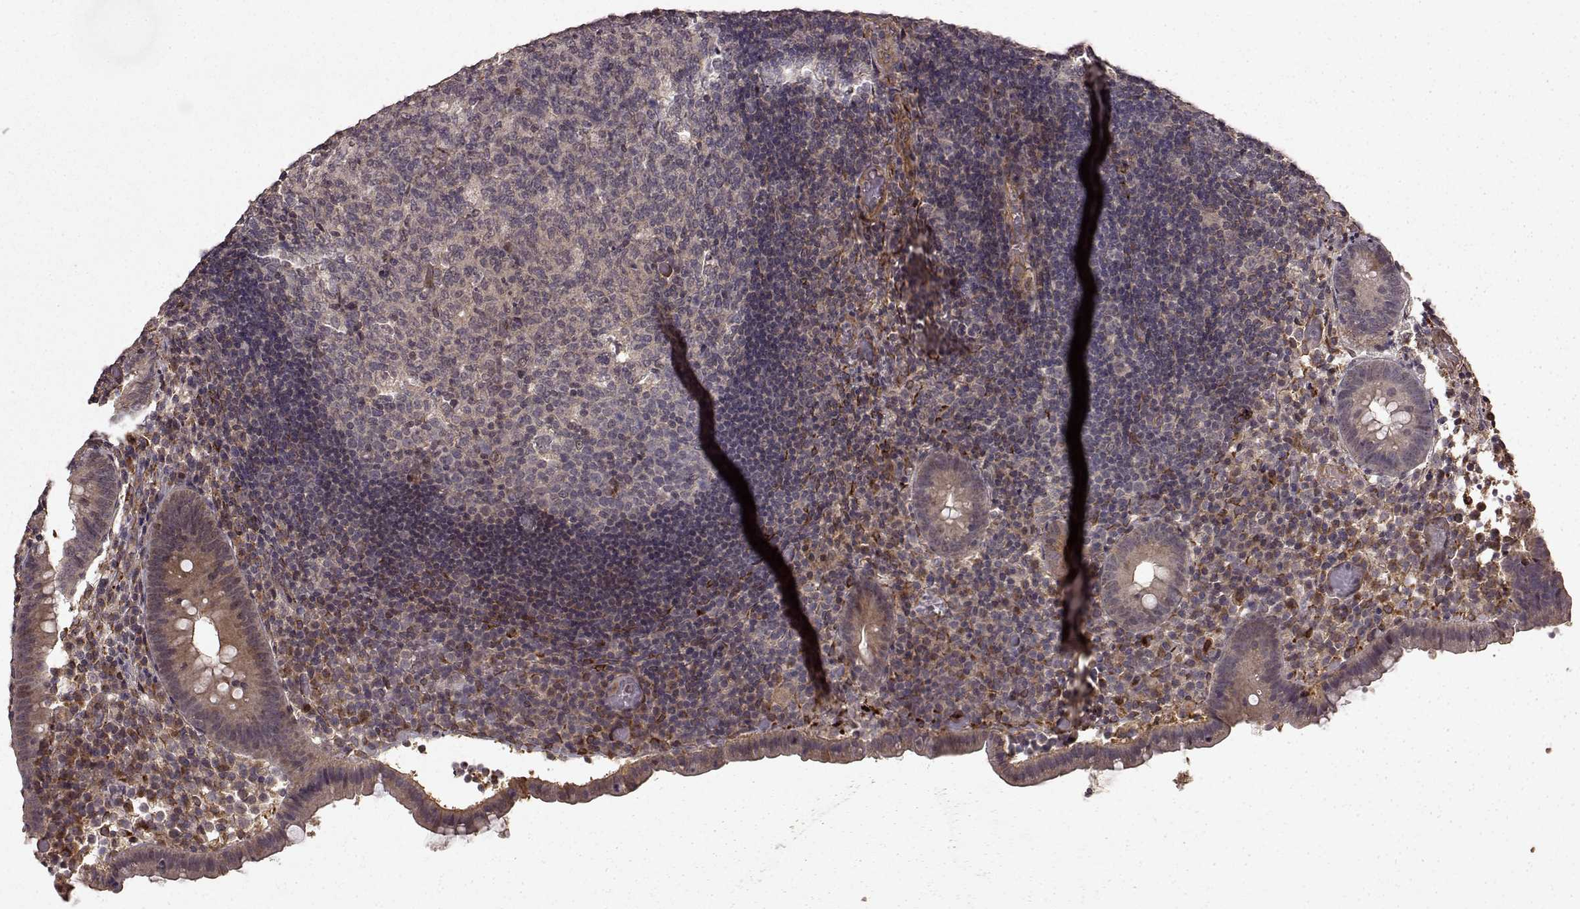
{"staining": {"intensity": "moderate", "quantity": "25%-75%", "location": "cytoplasmic/membranous"}, "tissue": "appendix", "cell_type": "Glandular cells", "image_type": "normal", "snomed": [{"axis": "morphology", "description": "Normal tissue, NOS"}, {"axis": "topography", "description": "Appendix"}], "caption": "Appendix stained with immunohistochemistry reveals moderate cytoplasmic/membranous expression in approximately 25%-75% of glandular cells.", "gene": "FSTL1", "patient": {"sex": "female", "age": 32}}